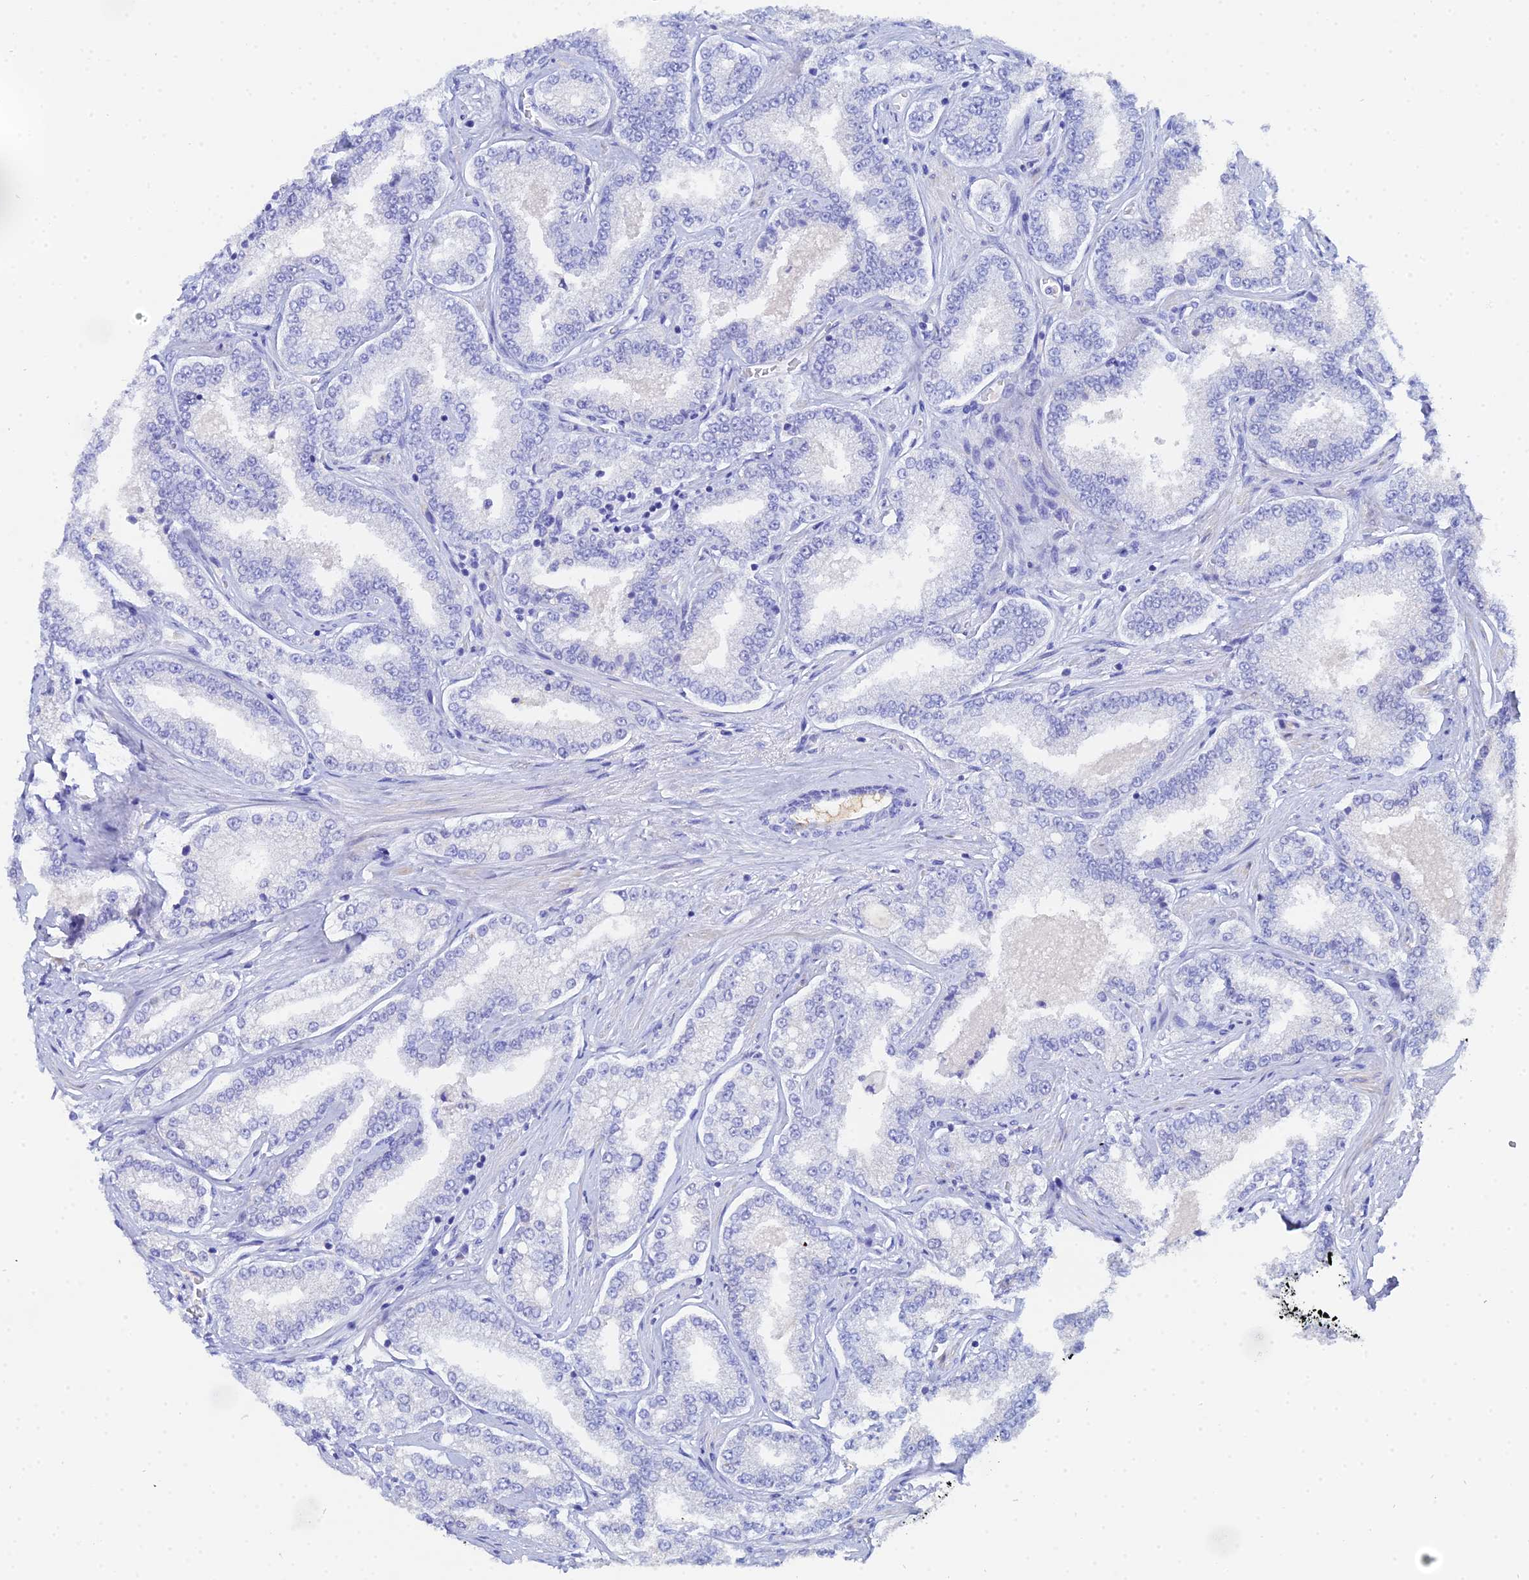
{"staining": {"intensity": "negative", "quantity": "none", "location": "none"}, "tissue": "prostate cancer", "cell_type": "Tumor cells", "image_type": "cancer", "snomed": [{"axis": "morphology", "description": "Normal tissue, NOS"}, {"axis": "morphology", "description": "Adenocarcinoma, High grade"}, {"axis": "topography", "description": "Prostate"}], "caption": "Immunohistochemistry (IHC) photomicrograph of prostate cancer stained for a protein (brown), which displays no positivity in tumor cells.", "gene": "CELA3A", "patient": {"sex": "male", "age": 83}}